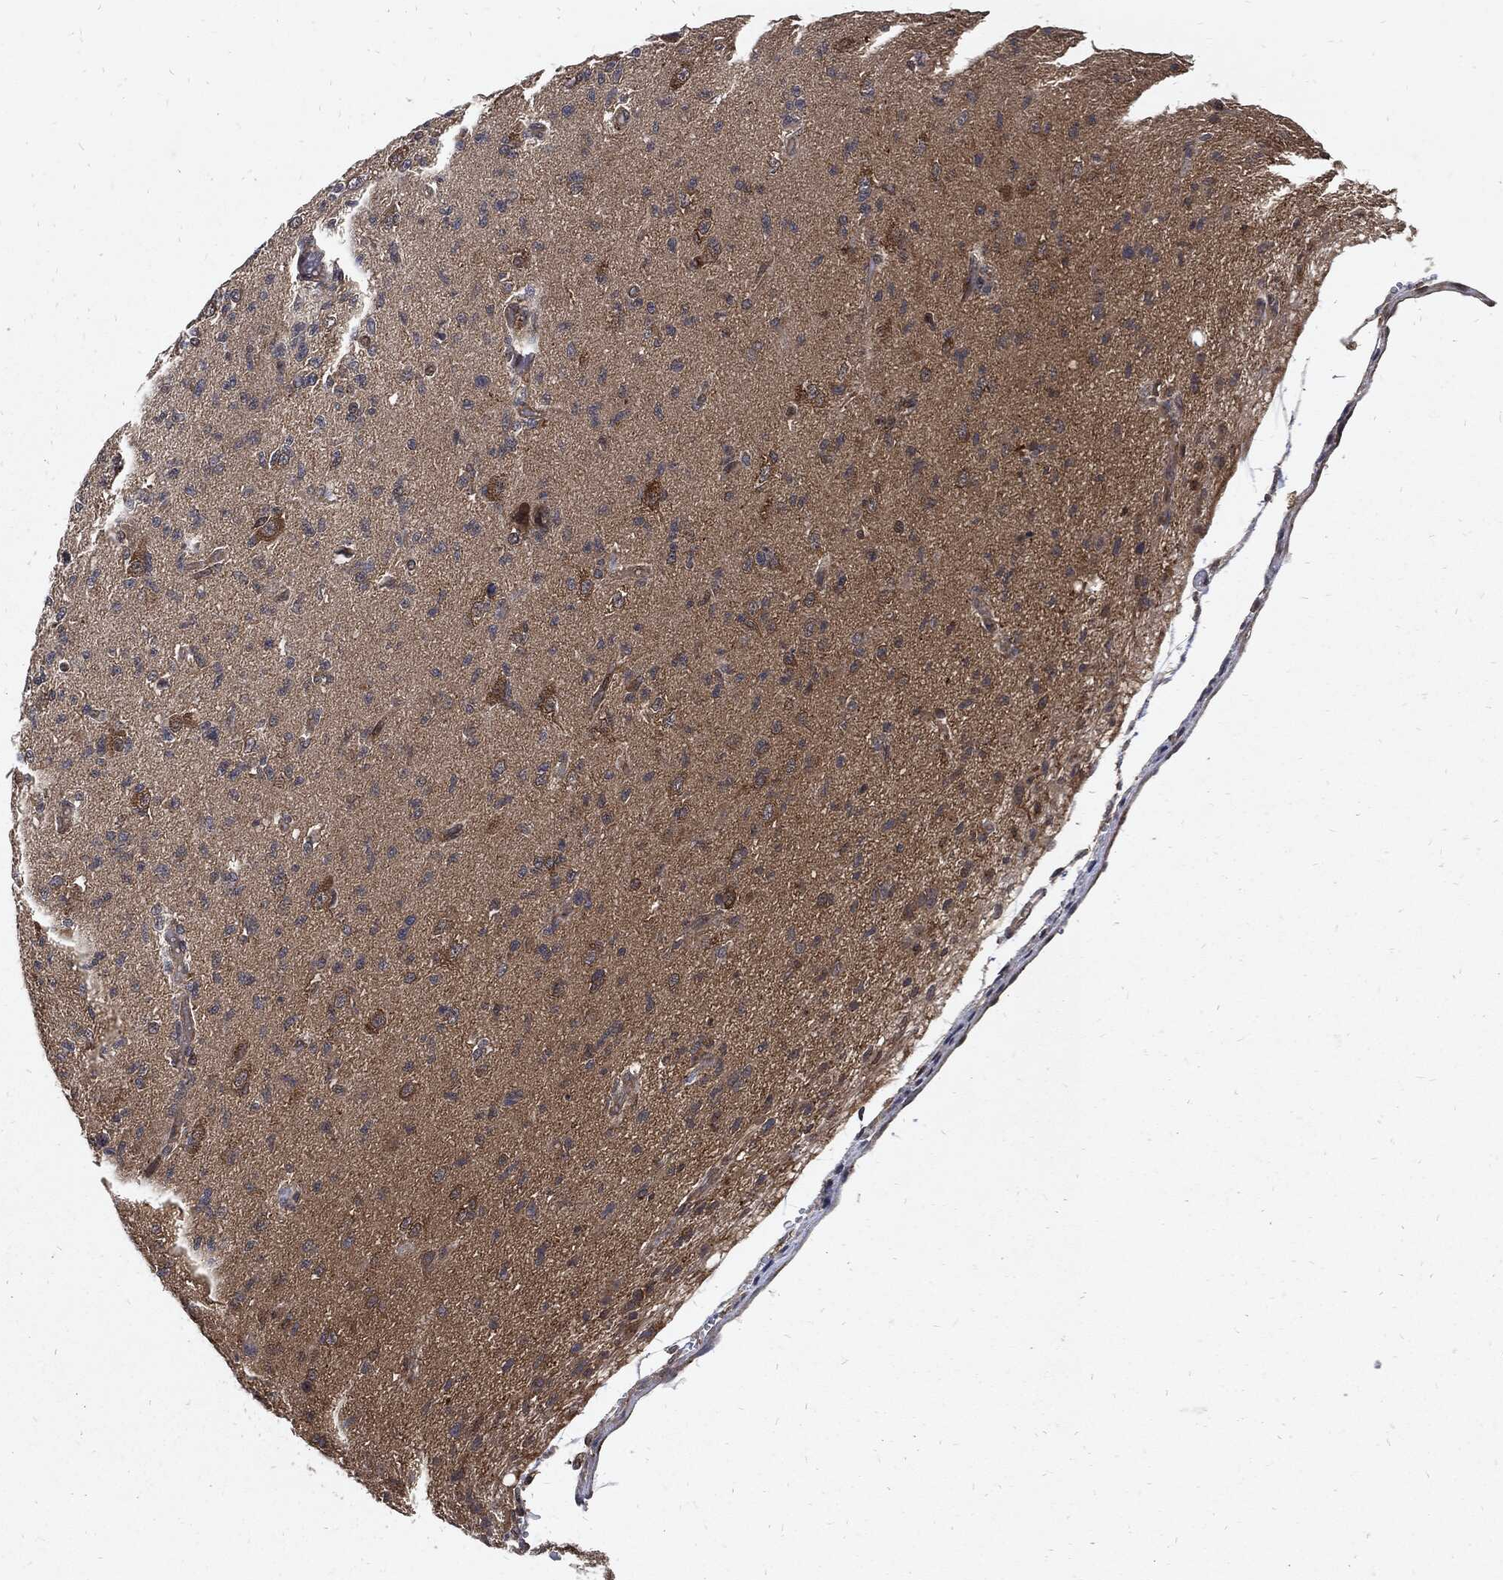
{"staining": {"intensity": "strong", "quantity": "<25%", "location": "cytoplasmic/membranous"}, "tissue": "glioma", "cell_type": "Tumor cells", "image_type": "cancer", "snomed": [{"axis": "morphology", "description": "Glioma, malignant, High grade"}, {"axis": "topography", "description": "Brain"}], "caption": "Protein positivity by immunohistochemistry (IHC) displays strong cytoplasmic/membranous staining in approximately <25% of tumor cells in malignant high-grade glioma.", "gene": "DCTN1", "patient": {"sex": "male", "age": 56}}